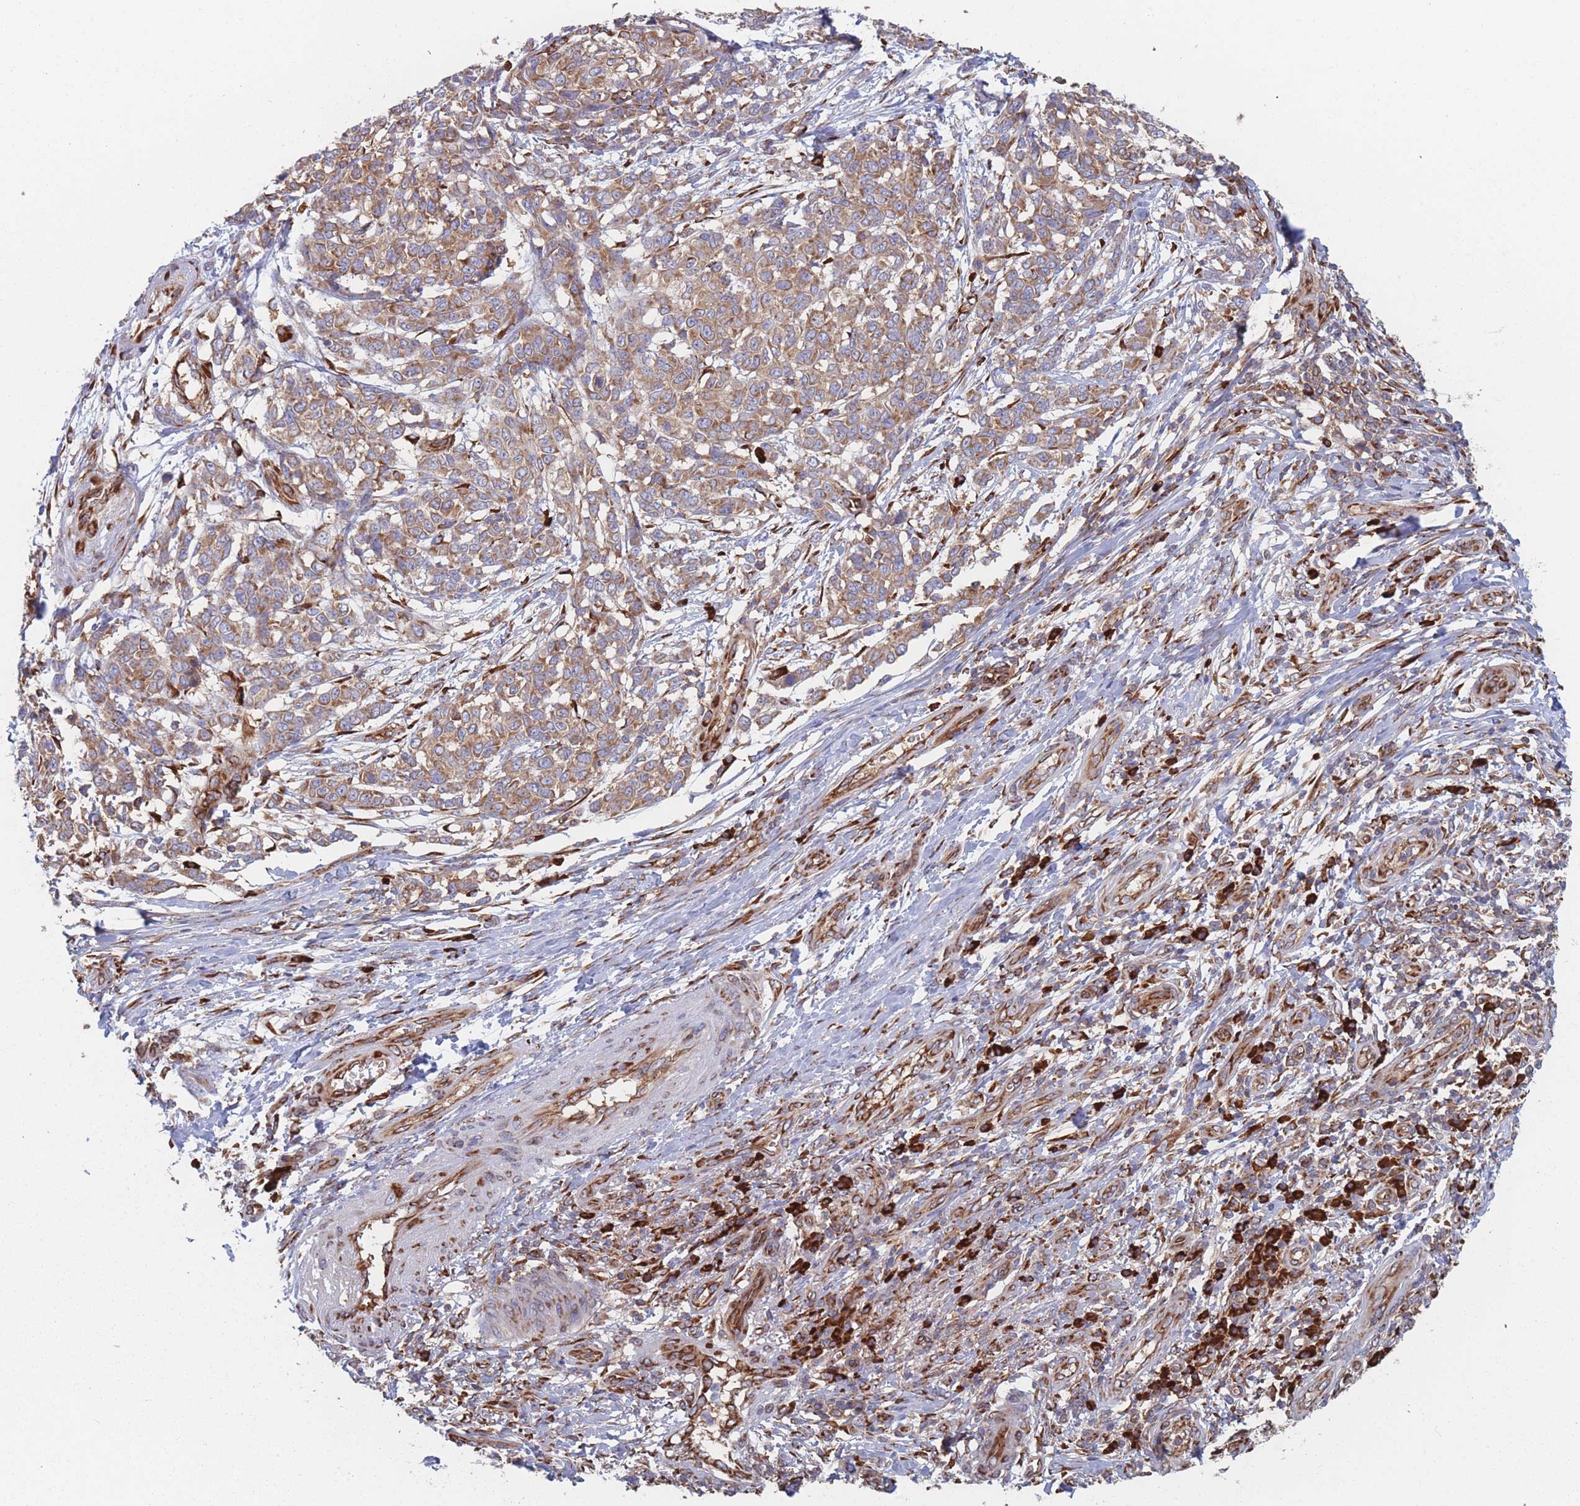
{"staining": {"intensity": "moderate", "quantity": ">75%", "location": "cytoplasmic/membranous"}, "tissue": "melanoma", "cell_type": "Tumor cells", "image_type": "cancer", "snomed": [{"axis": "morphology", "description": "Malignant melanoma, NOS"}, {"axis": "topography", "description": "Skin"}], "caption": "Immunohistochemistry staining of malignant melanoma, which demonstrates medium levels of moderate cytoplasmic/membranous staining in approximately >75% of tumor cells indicating moderate cytoplasmic/membranous protein positivity. The staining was performed using DAB (3,3'-diaminobenzidine) (brown) for protein detection and nuclei were counterstained in hematoxylin (blue).", "gene": "EEF1B2", "patient": {"sex": "male", "age": 49}}